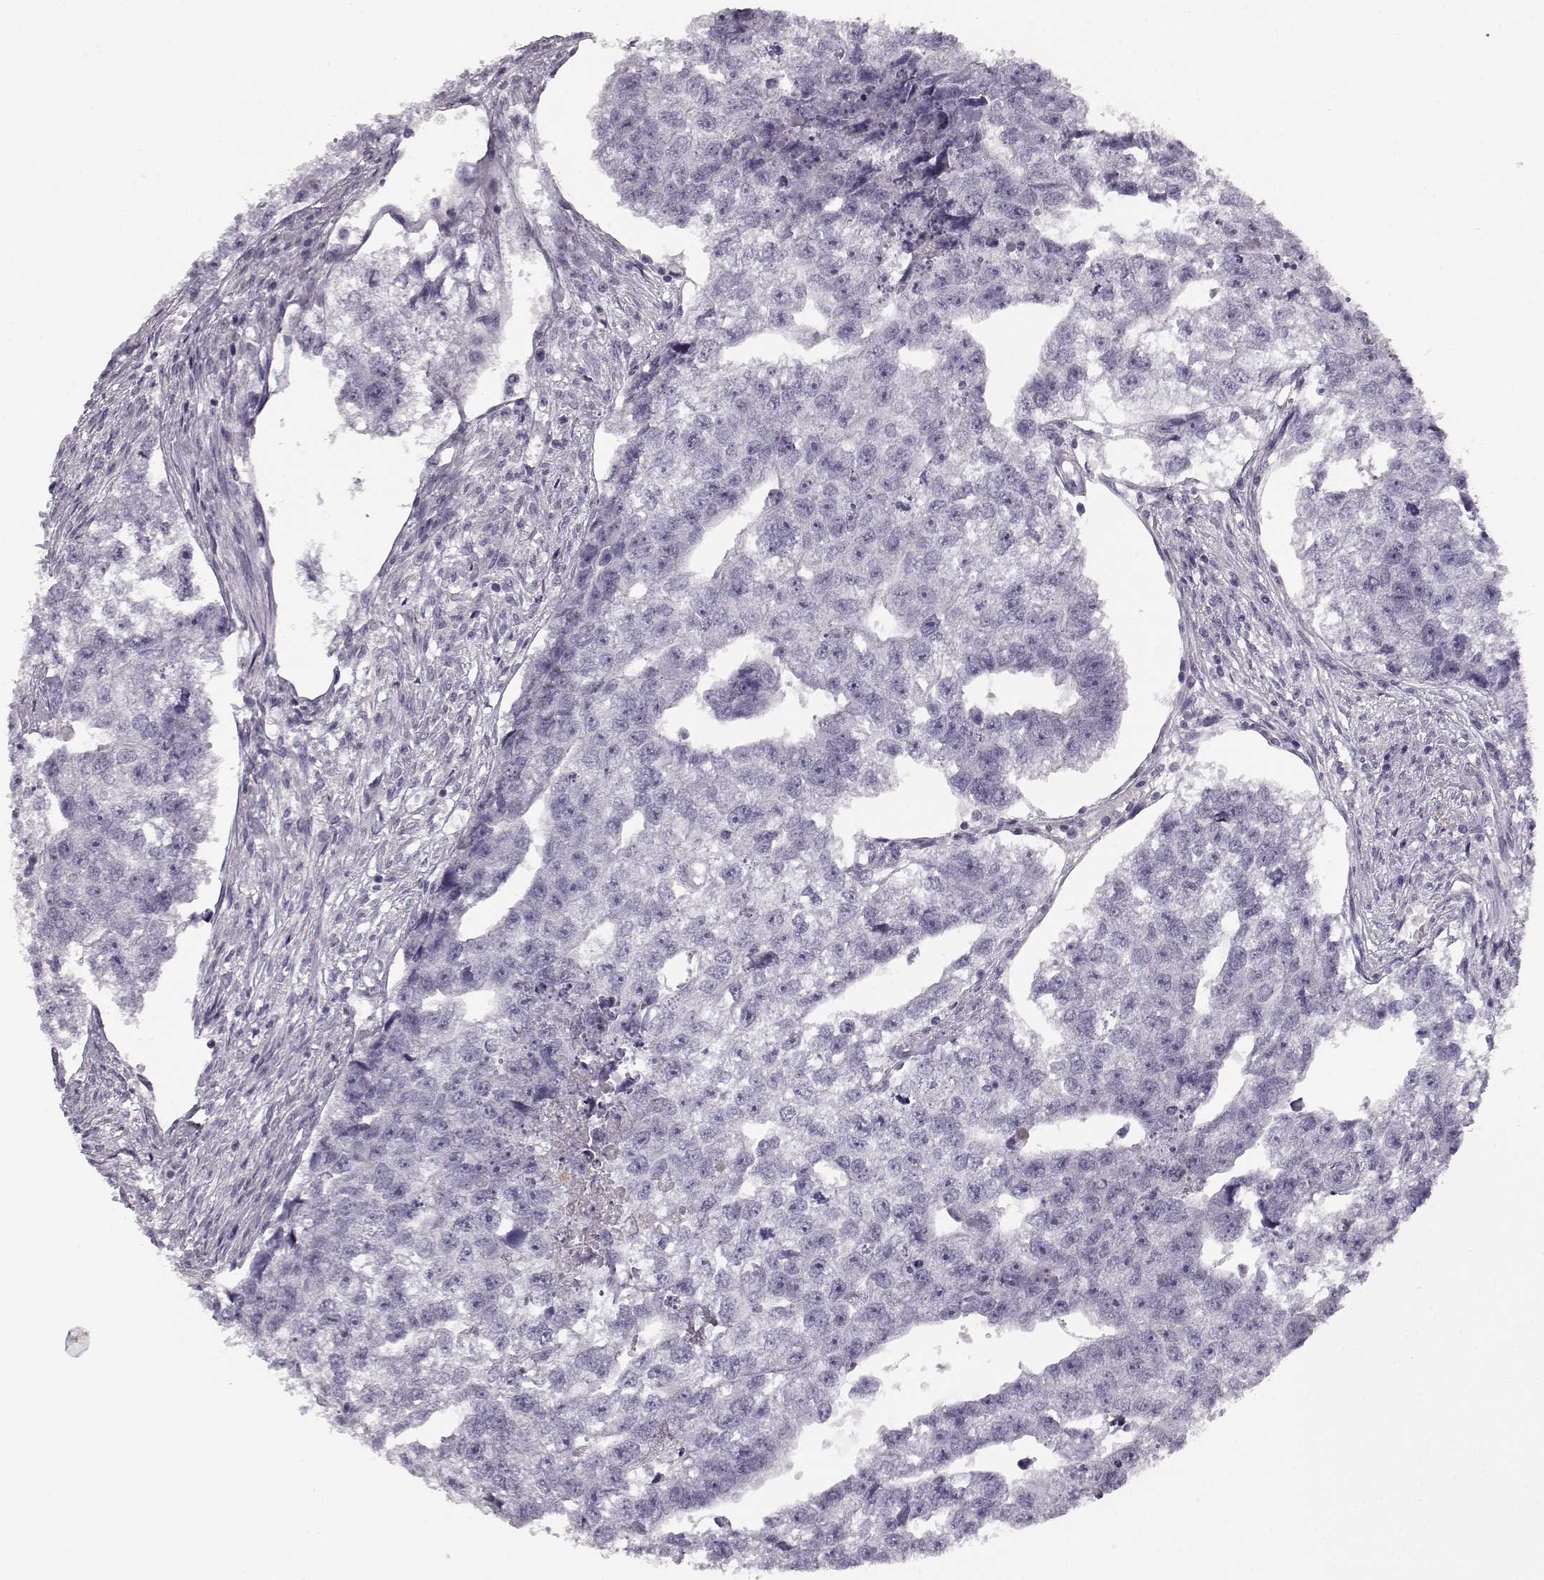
{"staining": {"intensity": "negative", "quantity": "none", "location": "none"}, "tissue": "testis cancer", "cell_type": "Tumor cells", "image_type": "cancer", "snomed": [{"axis": "morphology", "description": "Carcinoma, Embryonal, NOS"}, {"axis": "morphology", "description": "Teratoma, malignant, NOS"}, {"axis": "topography", "description": "Testis"}], "caption": "Tumor cells show no significant positivity in malignant teratoma (testis). Brightfield microscopy of immunohistochemistry stained with DAB (3,3'-diaminobenzidine) (brown) and hematoxylin (blue), captured at high magnification.", "gene": "KIAA0319", "patient": {"sex": "male", "age": 44}}